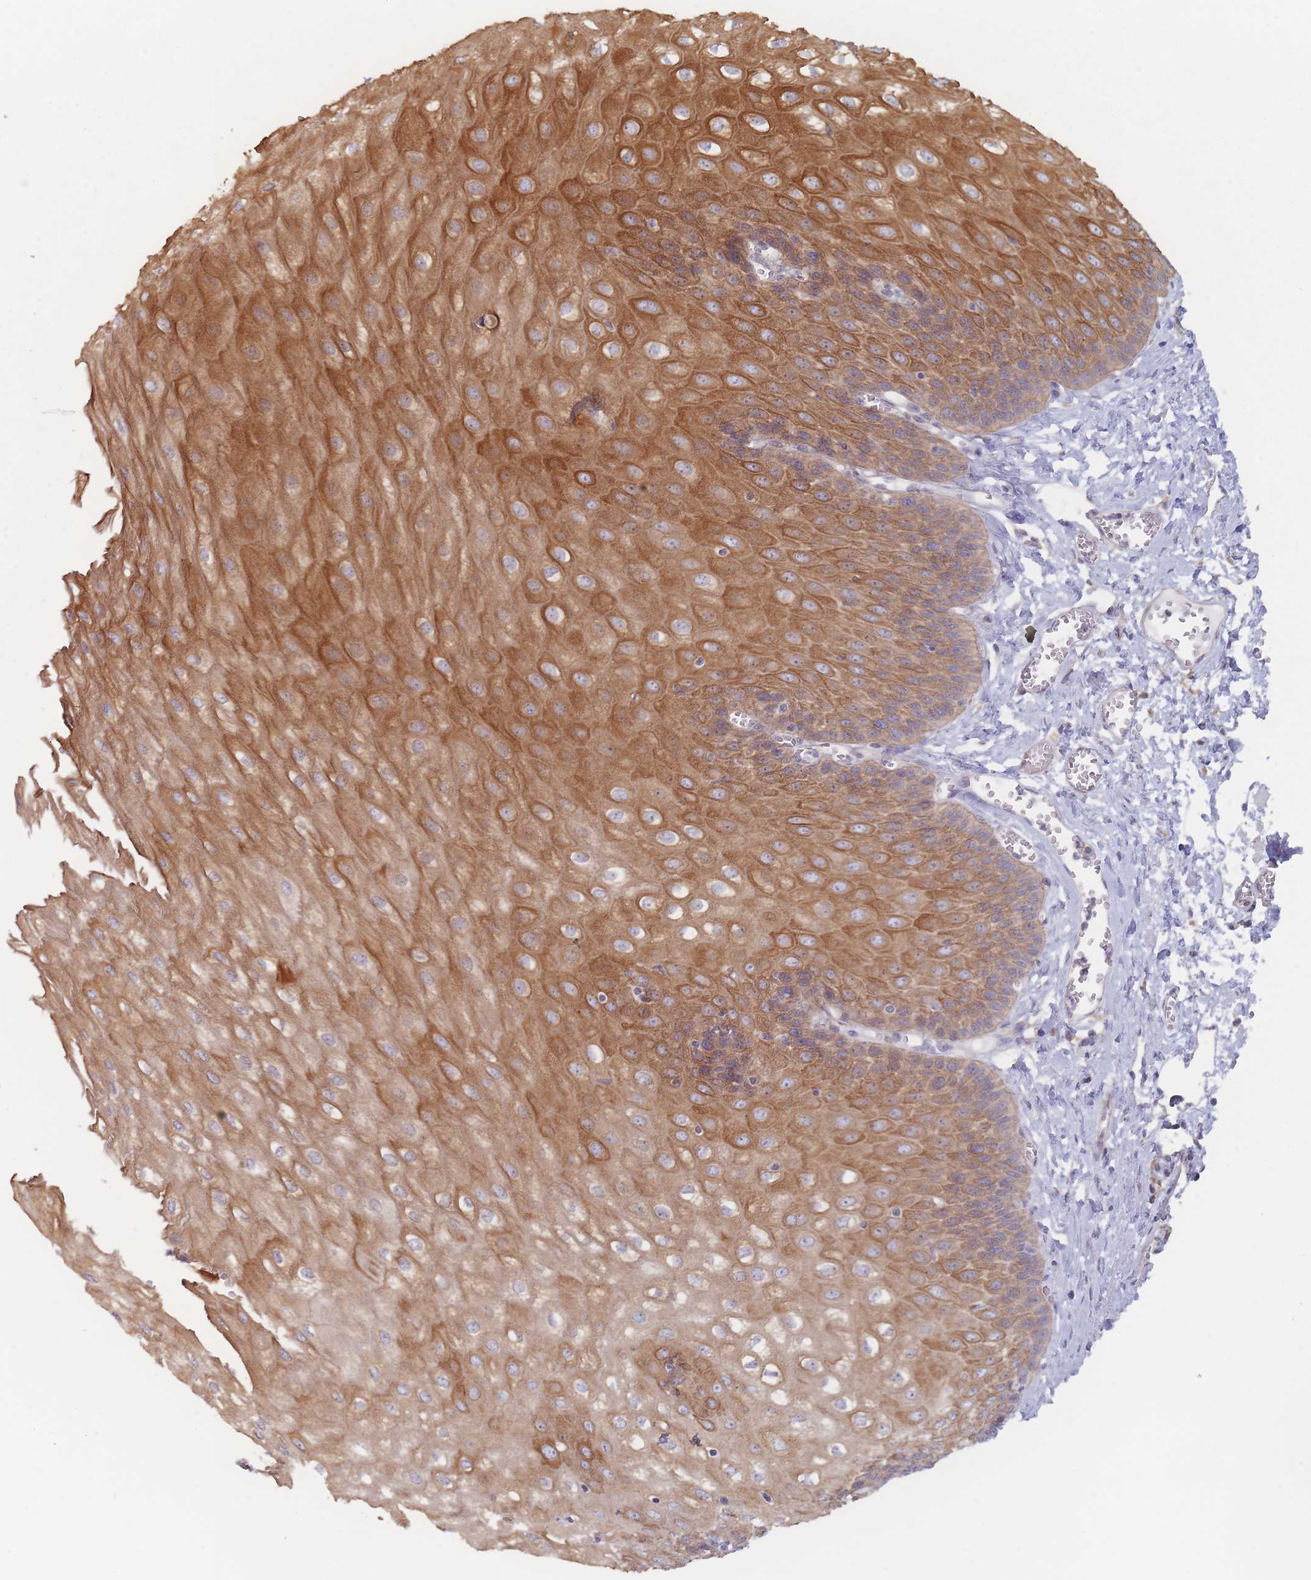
{"staining": {"intensity": "moderate", "quantity": ">75%", "location": "cytoplasmic/membranous"}, "tissue": "esophagus", "cell_type": "Squamous epithelial cells", "image_type": "normal", "snomed": [{"axis": "morphology", "description": "Normal tissue, NOS"}, {"axis": "topography", "description": "Esophagus"}], "caption": "Protein staining reveals moderate cytoplasmic/membranous expression in about >75% of squamous epithelial cells in normal esophagus.", "gene": "EFCC1", "patient": {"sex": "male", "age": 60}}